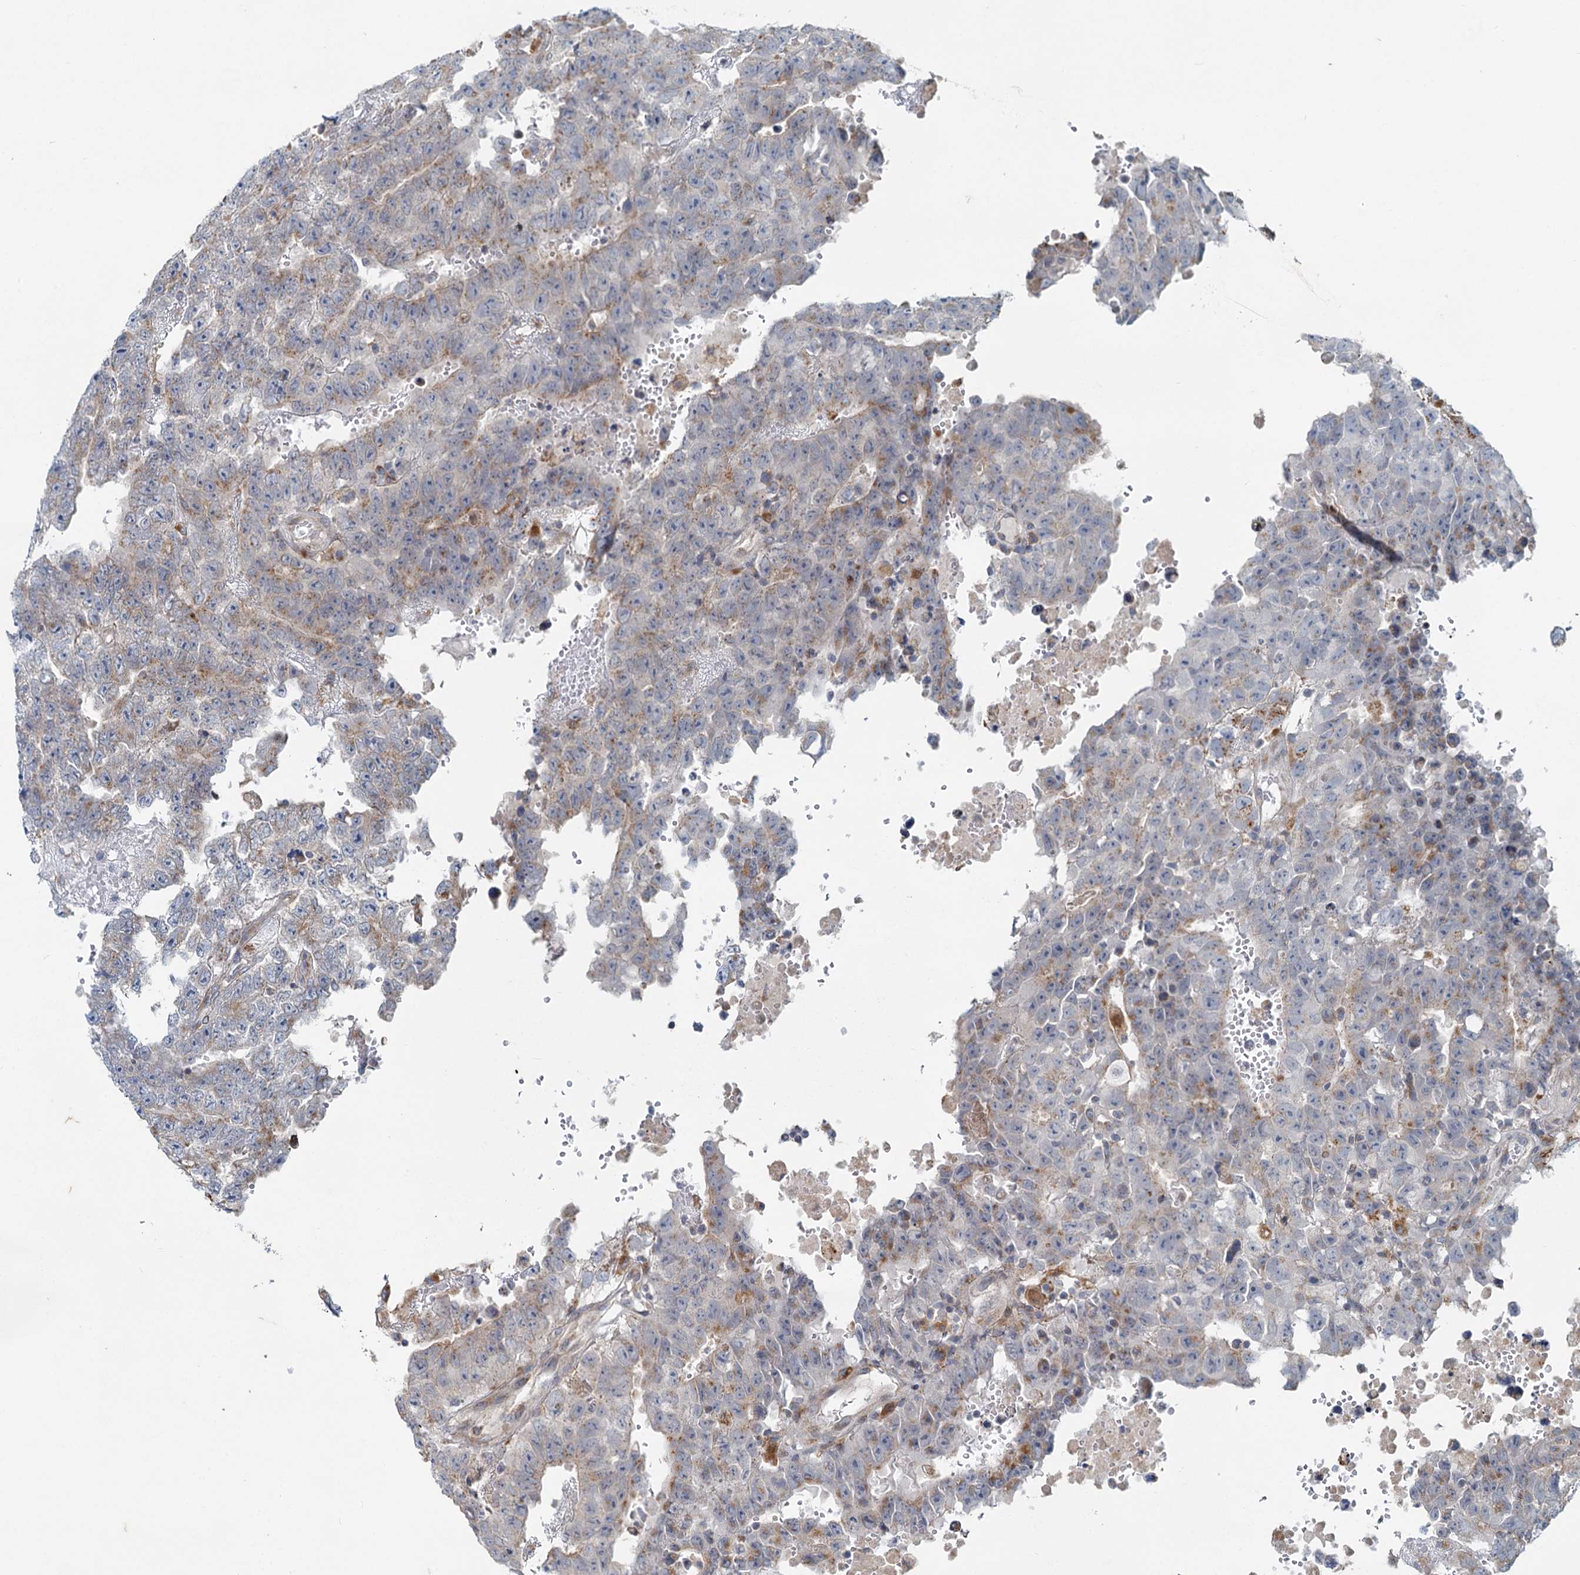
{"staining": {"intensity": "weak", "quantity": "<25%", "location": "cytoplasmic/membranous"}, "tissue": "testis cancer", "cell_type": "Tumor cells", "image_type": "cancer", "snomed": [{"axis": "morphology", "description": "Carcinoma, Embryonal, NOS"}, {"axis": "topography", "description": "Testis"}], "caption": "High magnification brightfield microscopy of testis cancer stained with DAB (3,3'-diaminobenzidine) (brown) and counterstained with hematoxylin (blue): tumor cells show no significant positivity.", "gene": "ADCY2", "patient": {"sex": "male", "age": 25}}